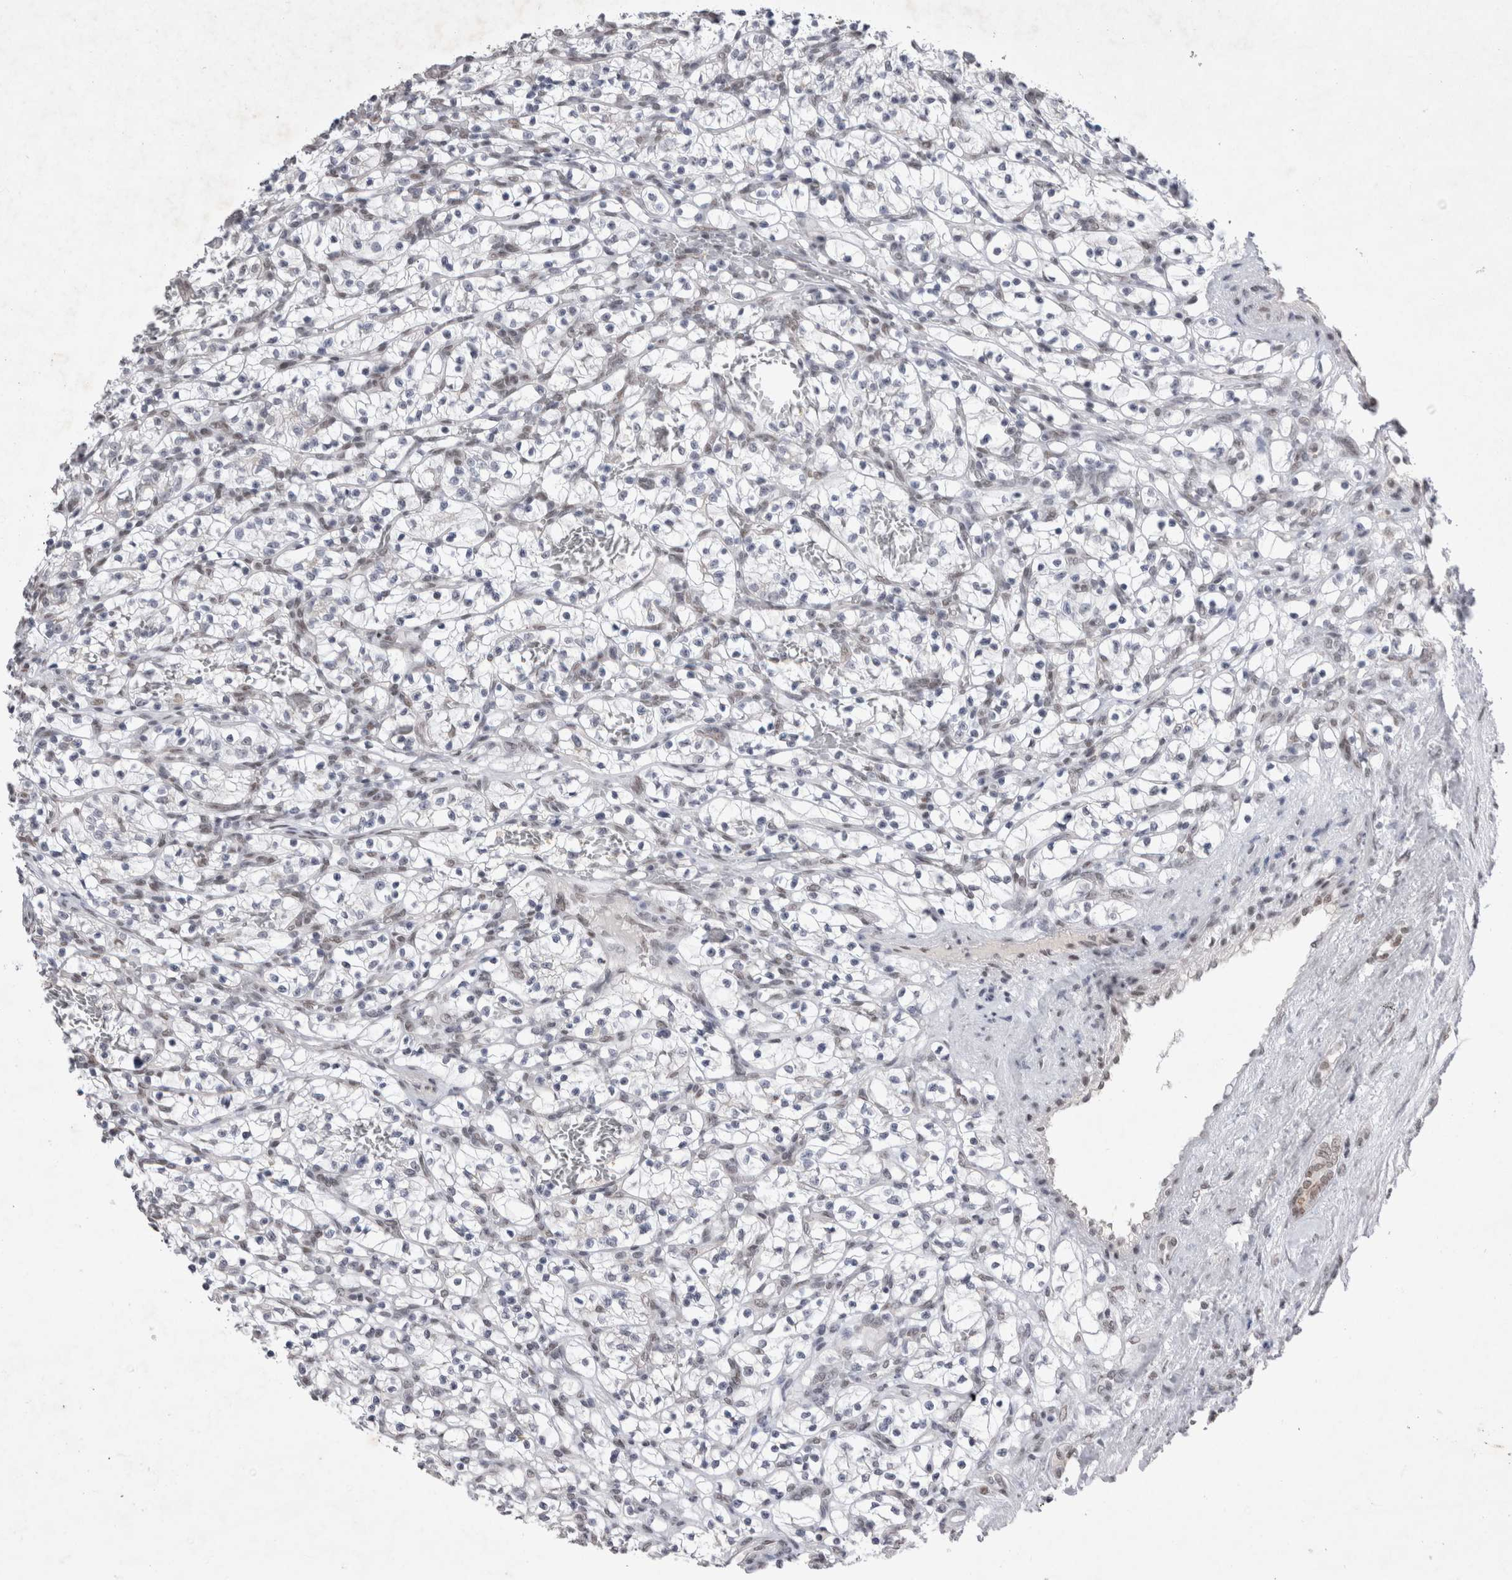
{"staining": {"intensity": "negative", "quantity": "none", "location": "none"}, "tissue": "renal cancer", "cell_type": "Tumor cells", "image_type": "cancer", "snomed": [{"axis": "morphology", "description": "Adenocarcinoma, NOS"}, {"axis": "topography", "description": "Kidney"}], "caption": "Immunohistochemical staining of adenocarcinoma (renal) reveals no significant positivity in tumor cells. Brightfield microscopy of immunohistochemistry (IHC) stained with DAB (brown) and hematoxylin (blue), captured at high magnification.", "gene": "RBM6", "patient": {"sex": "female", "age": 57}}